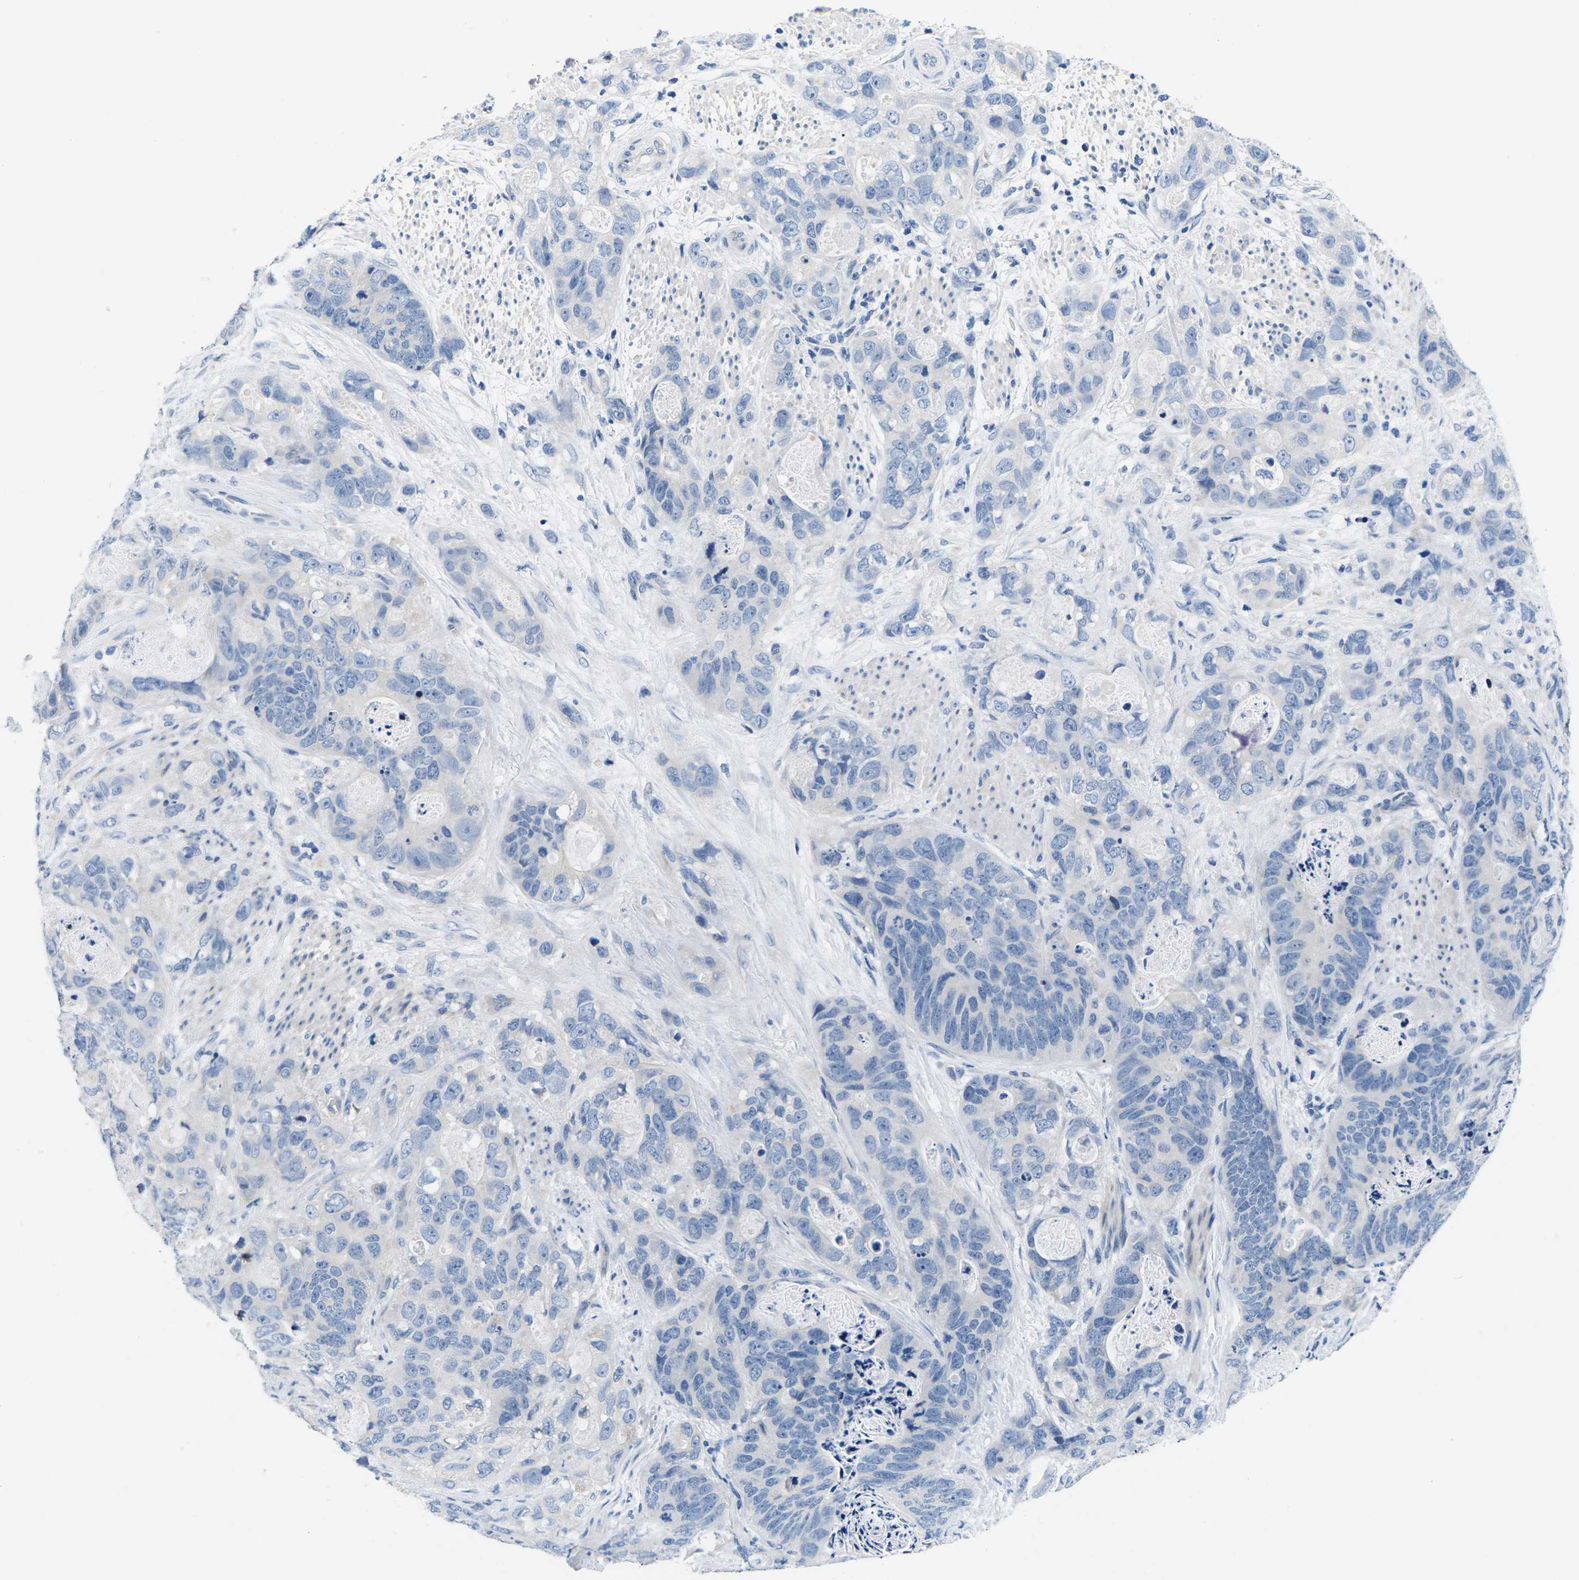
{"staining": {"intensity": "negative", "quantity": "none", "location": "none"}, "tissue": "stomach cancer", "cell_type": "Tumor cells", "image_type": "cancer", "snomed": [{"axis": "morphology", "description": "Adenocarcinoma, NOS"}, {"axis": "topography", "description": "Stomach"}], "caption": "Immunohistochemistry (IHC) of human stomach cancer displays no expression in tumor cells.", "gene": "TSPAN2", "patient": {"sex": "female", "age": 89}}